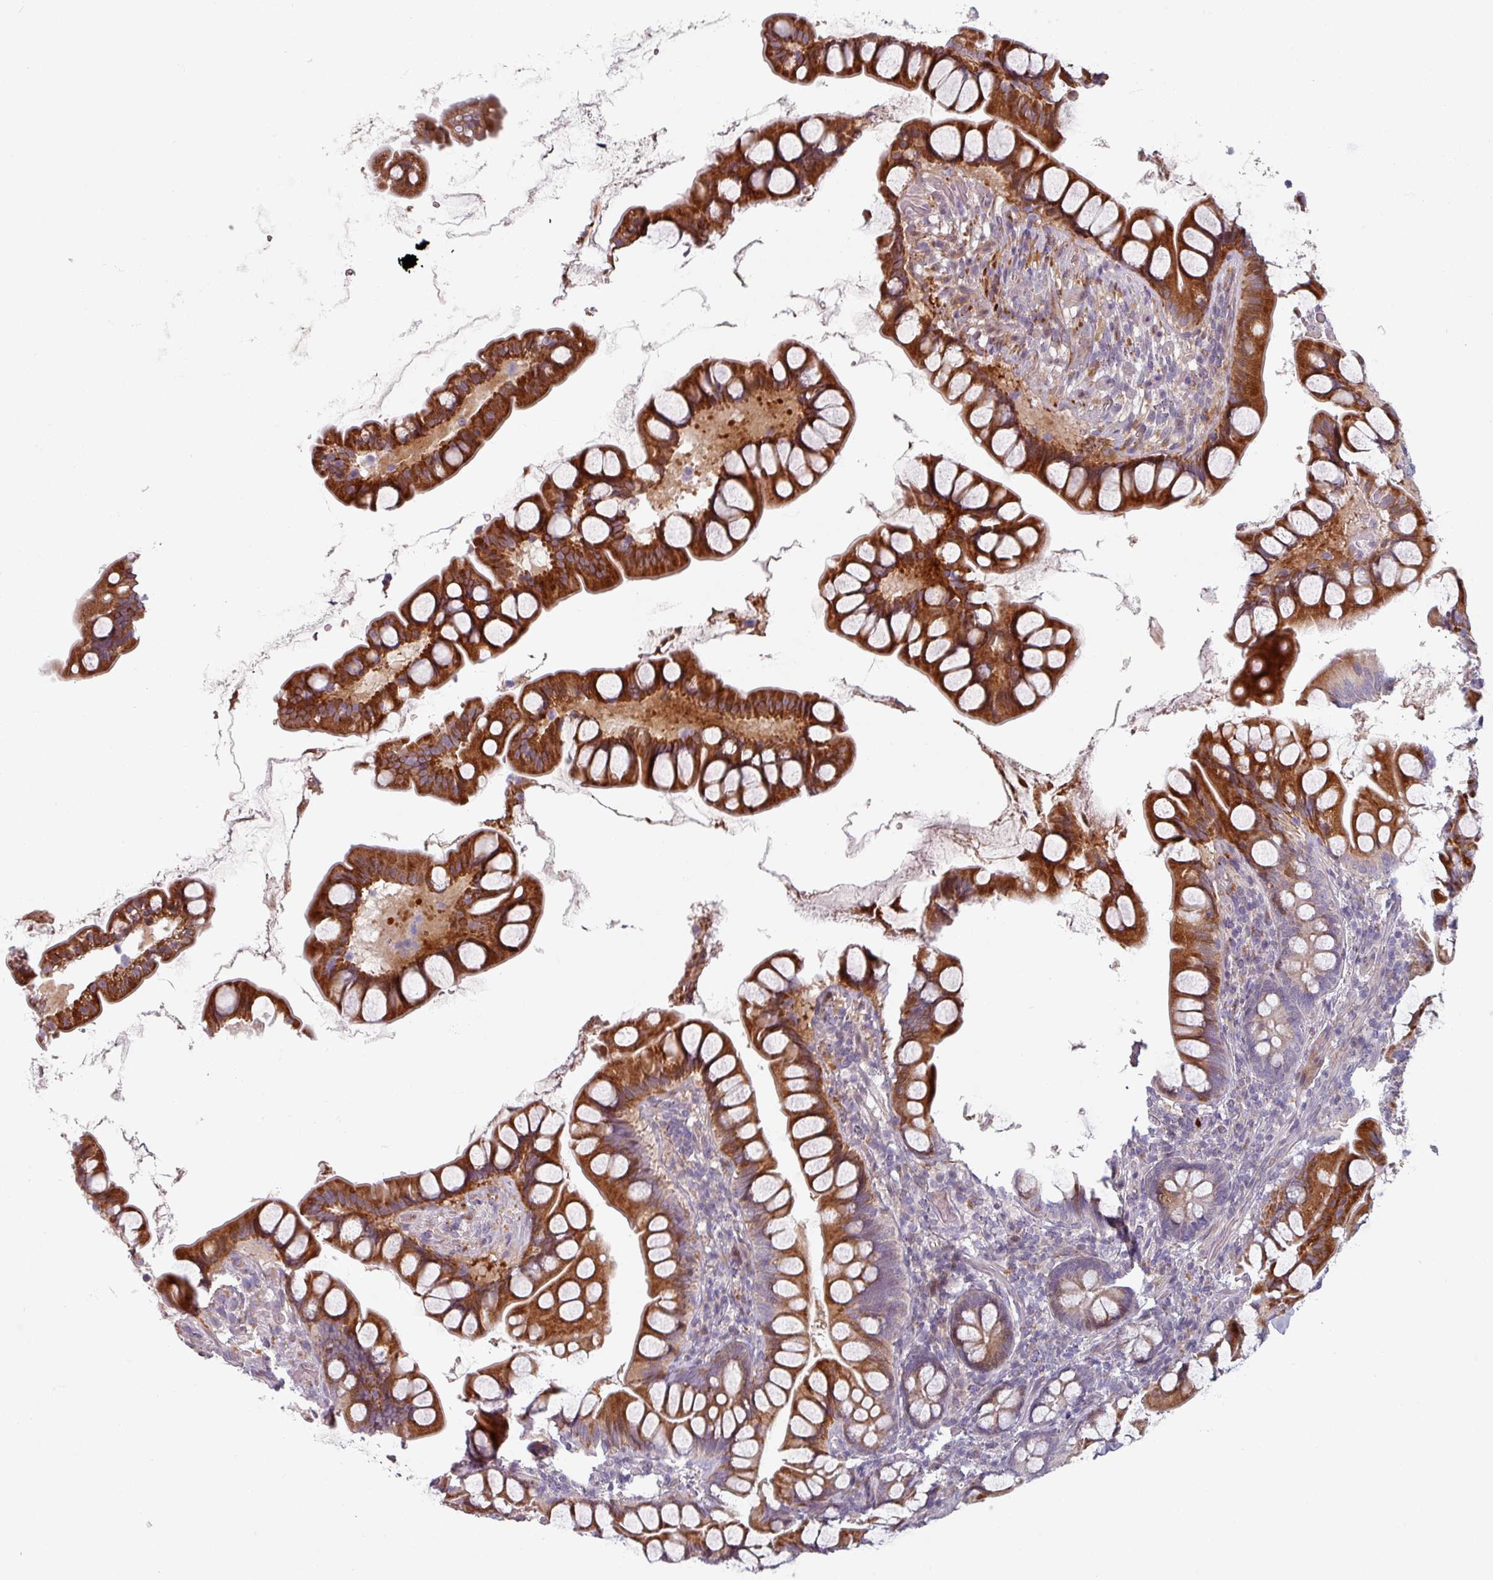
{"staining": {"intensity": "strong", "quantity": ">75%", "location": "cytoplasmic/membranous"}, "tissue": "small intestine", "cell_type": "Glandular cells", "image_type": "normal", "snomed": [{"axis": "morphology", "description": "Normal tissue, NOS"}, {"axis": "topography", "description": "Small intestine"}], "caption": "Immunohistochemical staining of unremarkable small intestine demonstrates >75% levels of strong cytoplasmic/membranous protein expression in approximately >75% of glandular cells. (DAB (3,3'-diaminobenzidine) IHC, brown staining for protein, blue staining for nuclei).", "gene": "CYB5RL", "patient": {"sex": "male", "age": 70}}